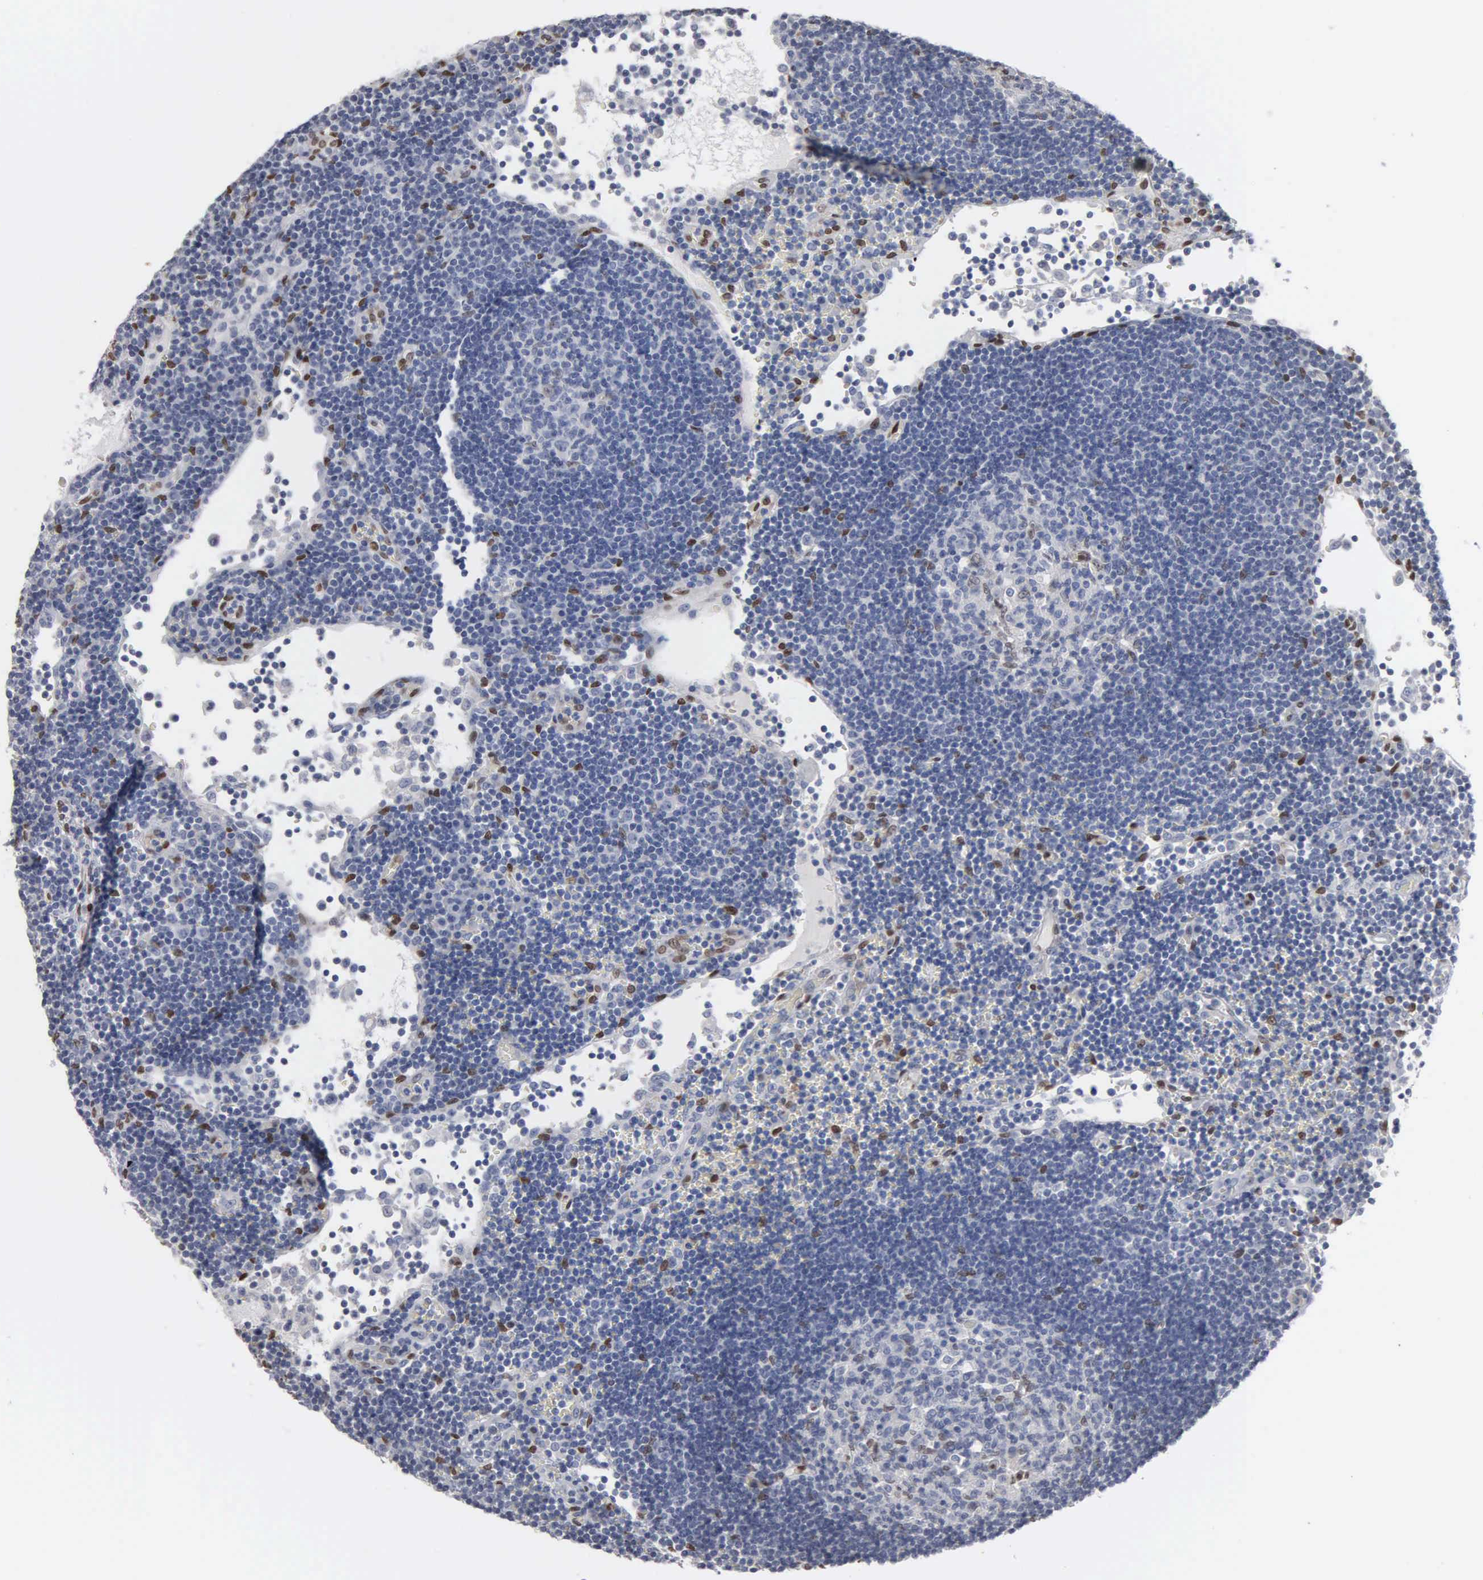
{"staining": {"intensity": "negative", "quantity": "none", "location": "none"}, "tissue": "lymph node", "cell_type": "Germinal center cells", "image_type": "normal", "snomed": [{"axis": "morphology", "description": "Normal tissue, NOS"}, {"axis": "topography", "description": "Lymph node"}], "caption": "IHC image of benign lymph node: human lymph node stained with DAB (3,3'-diaminobenzidine) displays no significant protein positivity in germinal center cells. Brightfield microscopy of immunohistochemistry stained with DAB (3,3'-diaminobenzidine) (brown) and hematoxylin (blue), captured at high magnification.", "gene": "FGF2", "patient": {"sex": "male", "age": 54}}